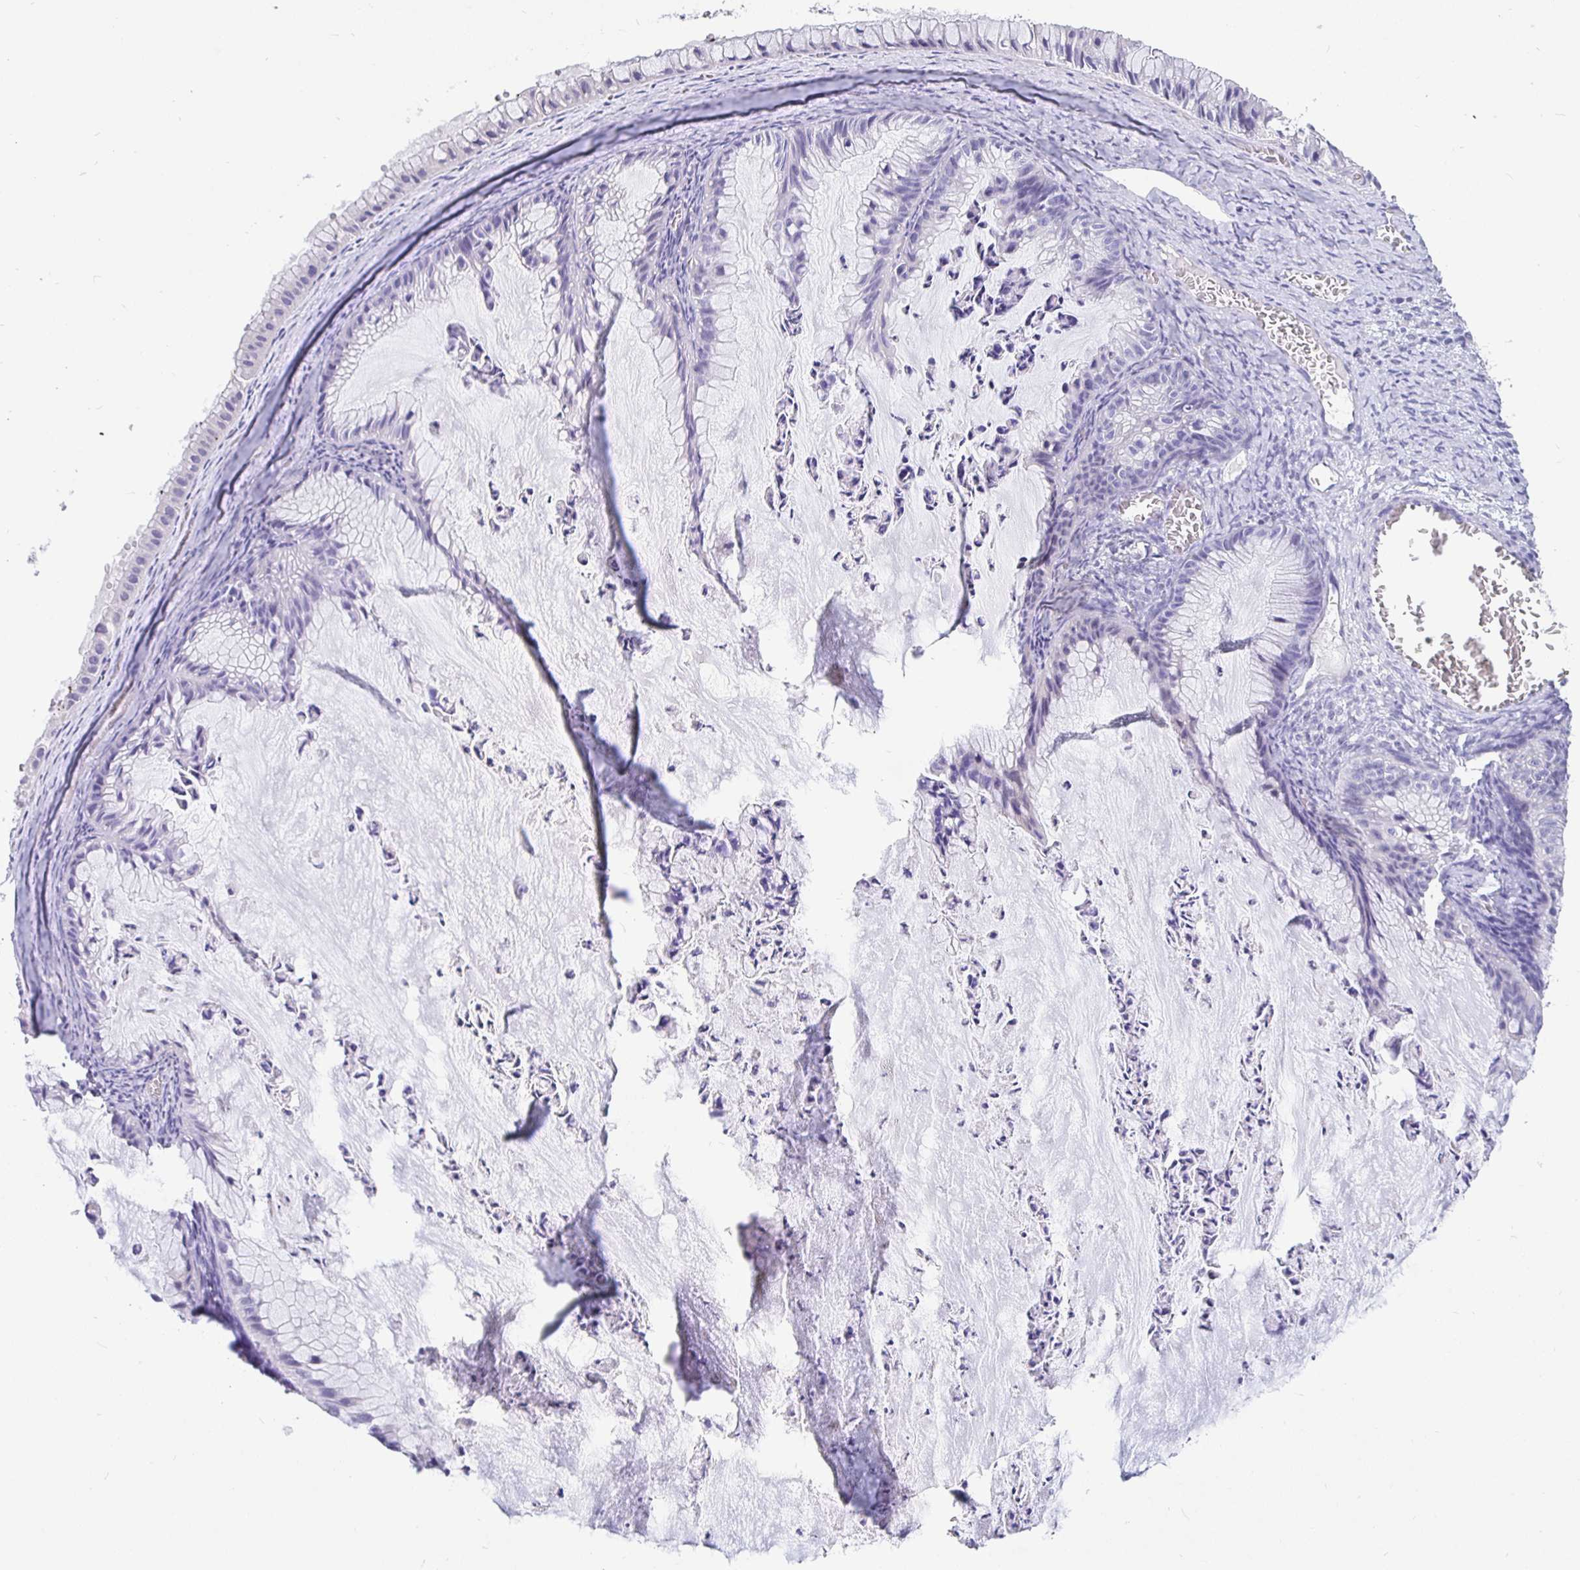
{"staining": {"intensity": "negative", "quantity": "none", "location": "none"}, "tissue": "ovarian cancer", "cell_type": "Tumor cells", "image_type": "cancer", "snomed": [{"axis": "morphology", "description": "Cystadenocarcinoma, mucinous, NOS"}, {"axis": "topography", "description": "Ovary"}], "caption": "Immunohistochemical staining of ovarian mucinous cystadenocarcinoma displays no significant staining in tumor cells.", "gene": "TPTE", "patient": {"sex": "female", "age": 72}}